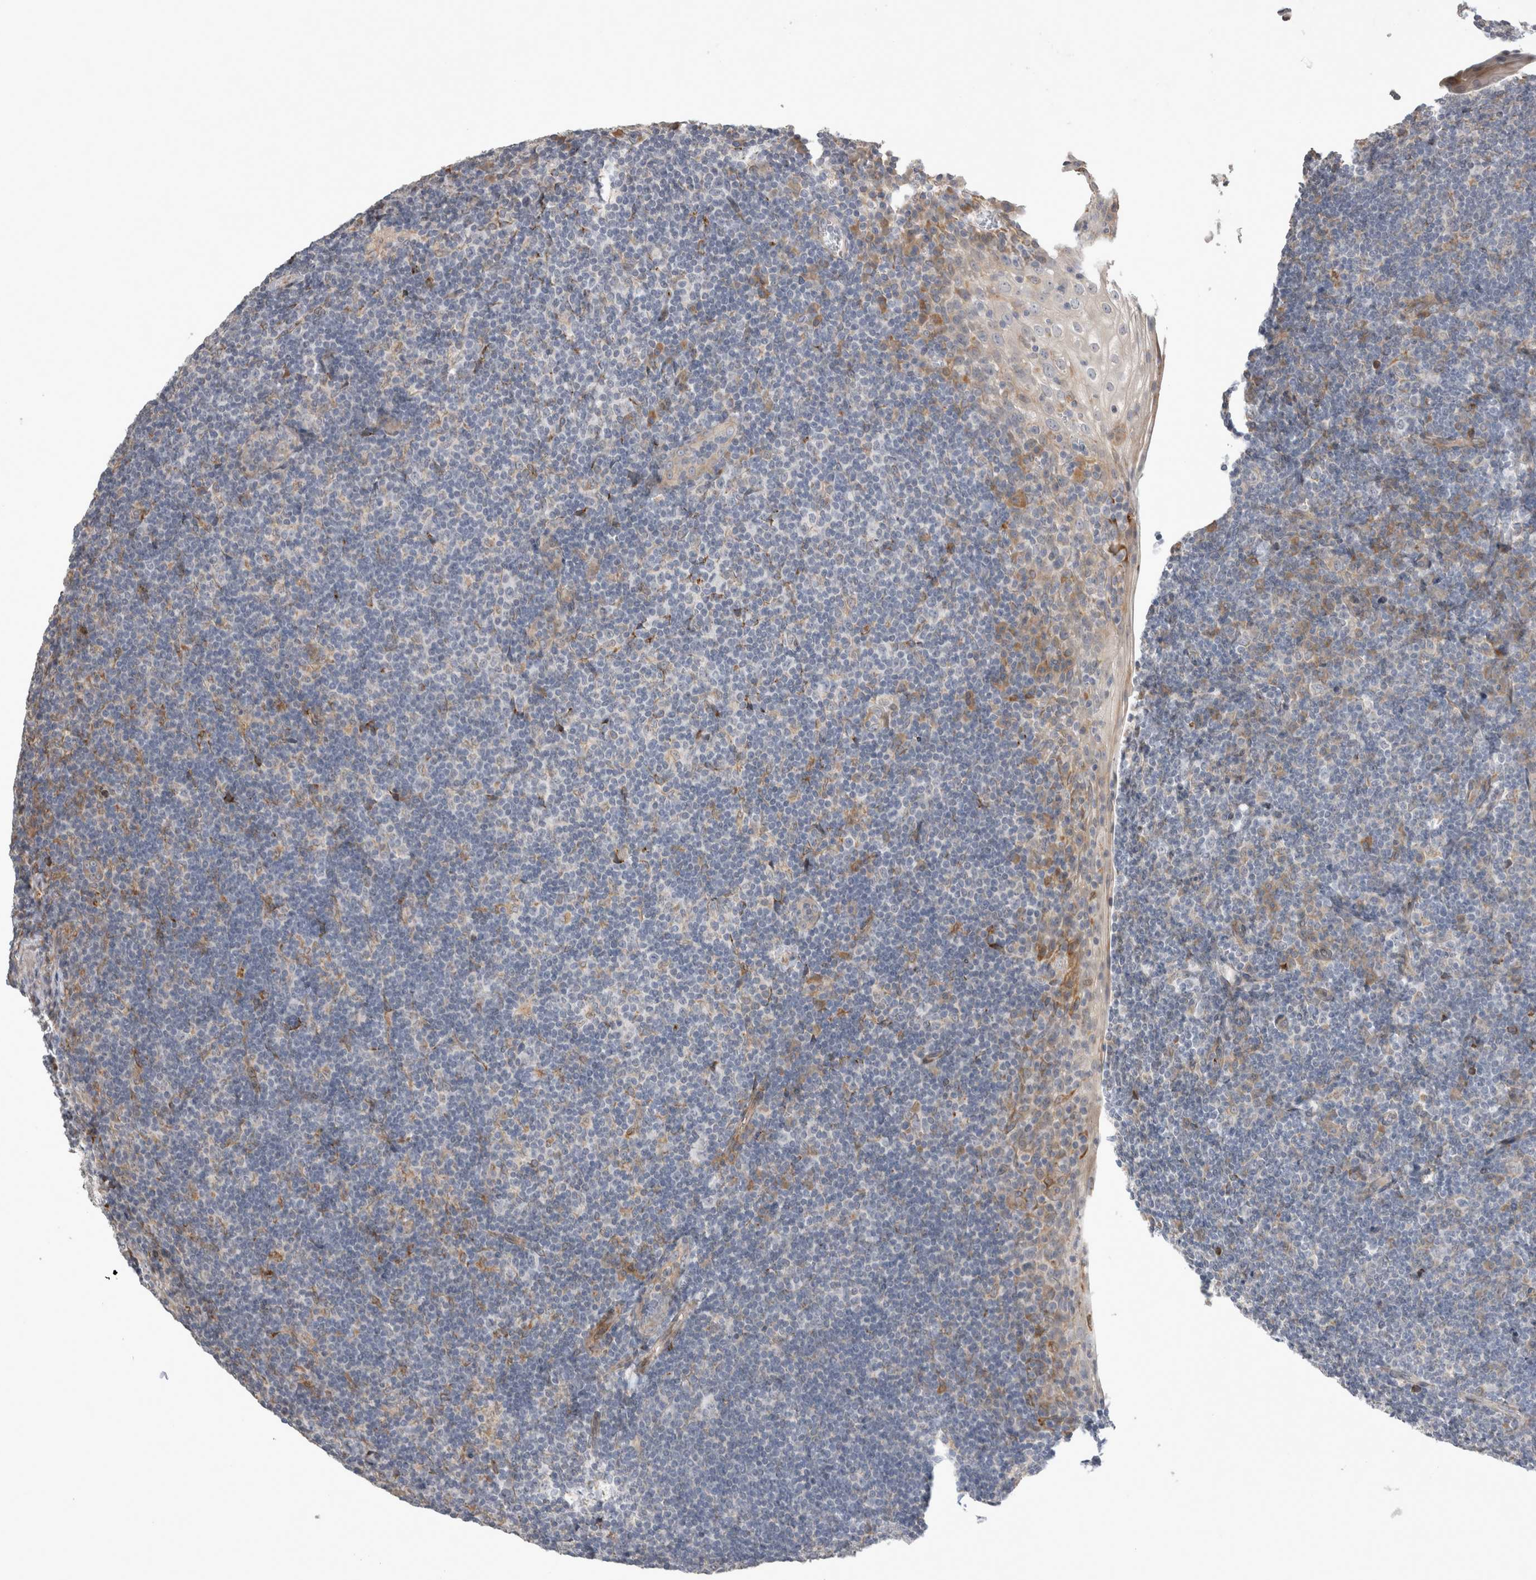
{"staining": {"intensity": "negative", "quantity": "none", "location": "none"}, "tissue": "tonsil", "cell_type": "Germinal center cells", "image_type": "normal", "snomed": [{"axis": "morphology", "description": "Normal tissue, NOS"}, {"axis": "topography", "description": "Tonsil"}], "caption": "A micrograph of tonsil stained for a protein reveals no brown staining in germinal center cells.", "gene": "TRMT9B", "patient": {"sex": "male", "age": 37}}